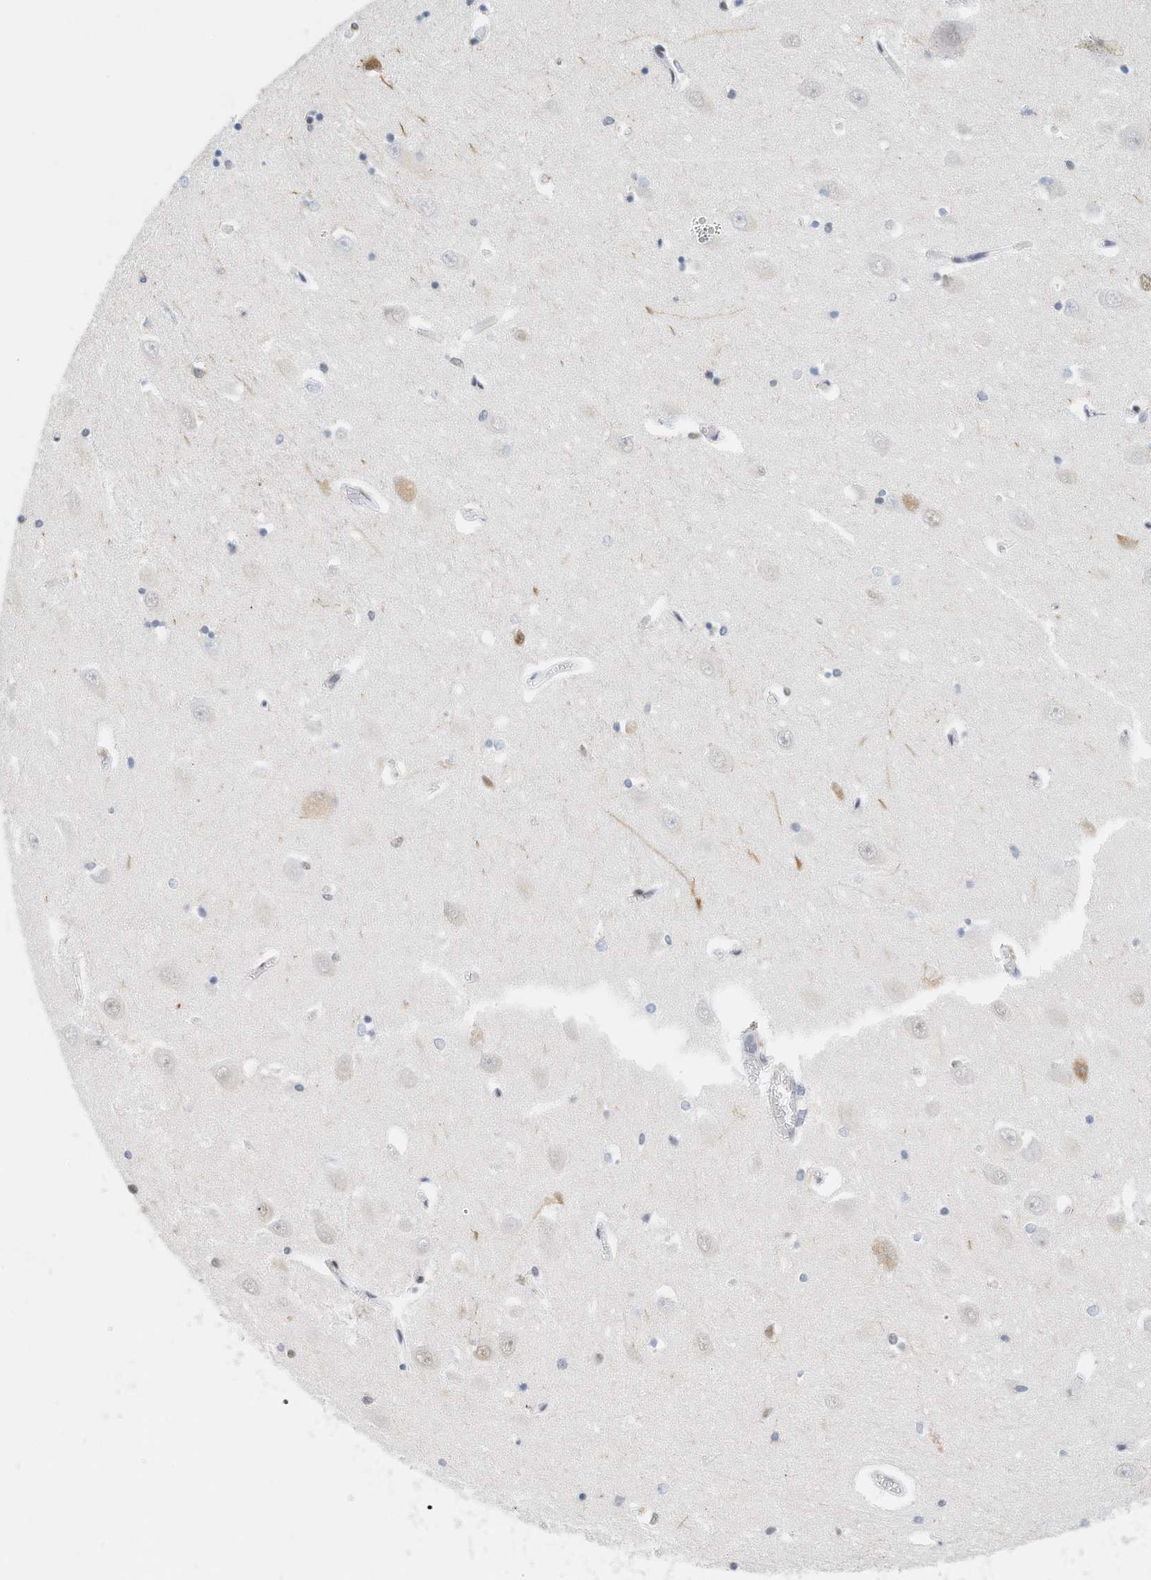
{"staining": {"intensity": "negative", "quantity": "none", "location": "none"}, "tissue": "hippocampus", "cell_type": "Glial cells", "image_type": "normal", "snomed": [{"axis": "morphology", "description": "Normal tissue, NOS"}, {"axis": "topography", "description": "Hippocampus"}], "caption": "The micrograph shows no staining of glial cells in benign hippocampus.", "gene": "ARHGAP28", "patient": {"sex": "male", "age": 70}}